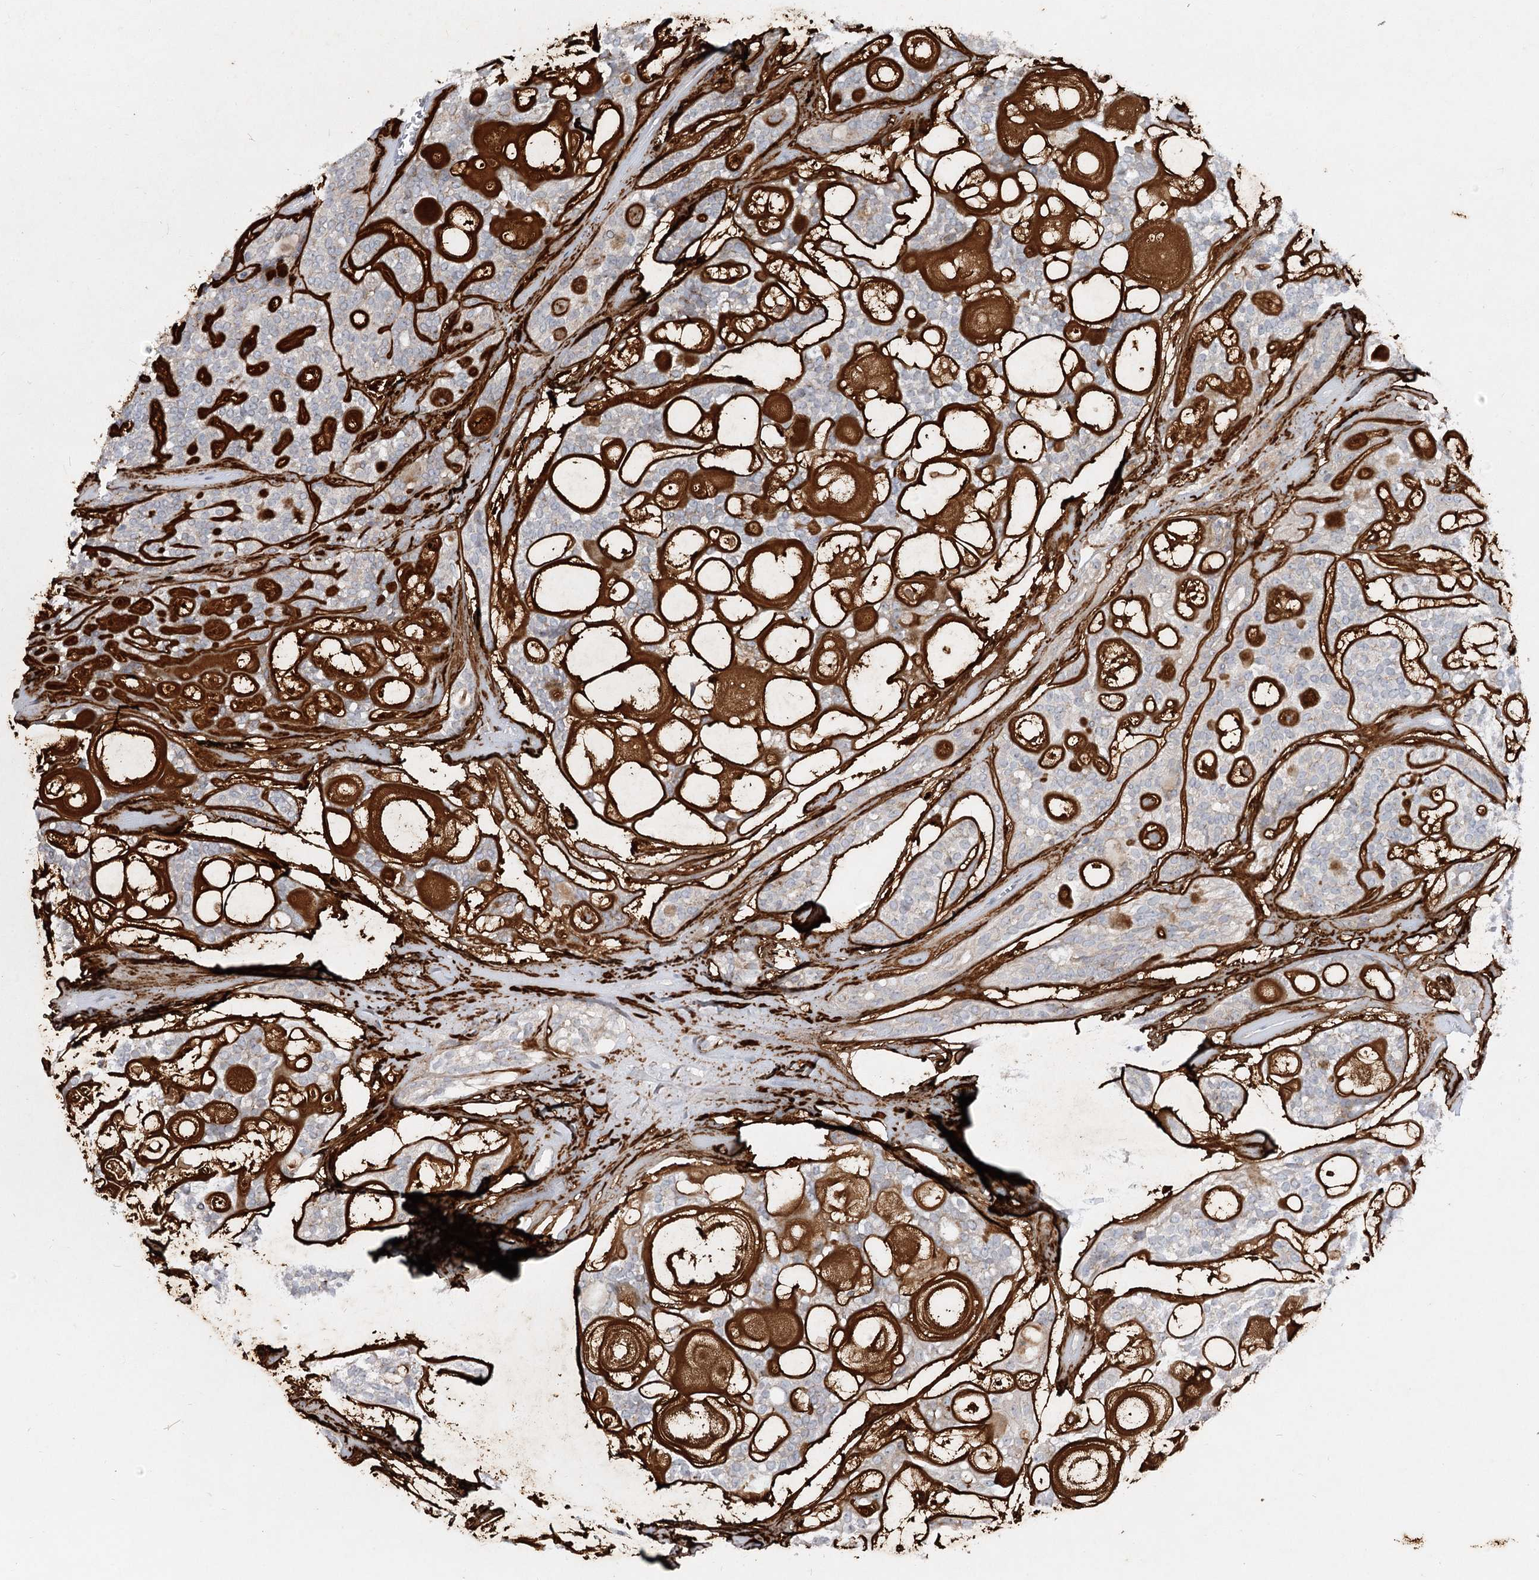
{"staining": {"intensity": "strong", "quantity": ">75%", "location": "cytoplasmic/membranous"}, "tissue": "head and neck cancer", "cell_type": "Tumor cells", "image_type": "cancer", "snomed": [{"axis": "morphology", "description": "Adenocarcinoma, NOS"}, {"axis": "topography", "description": "Head-Neck"}], "caption": "Protein expression analysis of human head and neck adenocarcinoma reveals strong cytoplasmic/membranous expression in about >75% of tumor cells. The protein is shown in brown color, while the nuclei are stained blue.", "gene": "FGF19", "patient": {"sex": "male", "age": 66}}